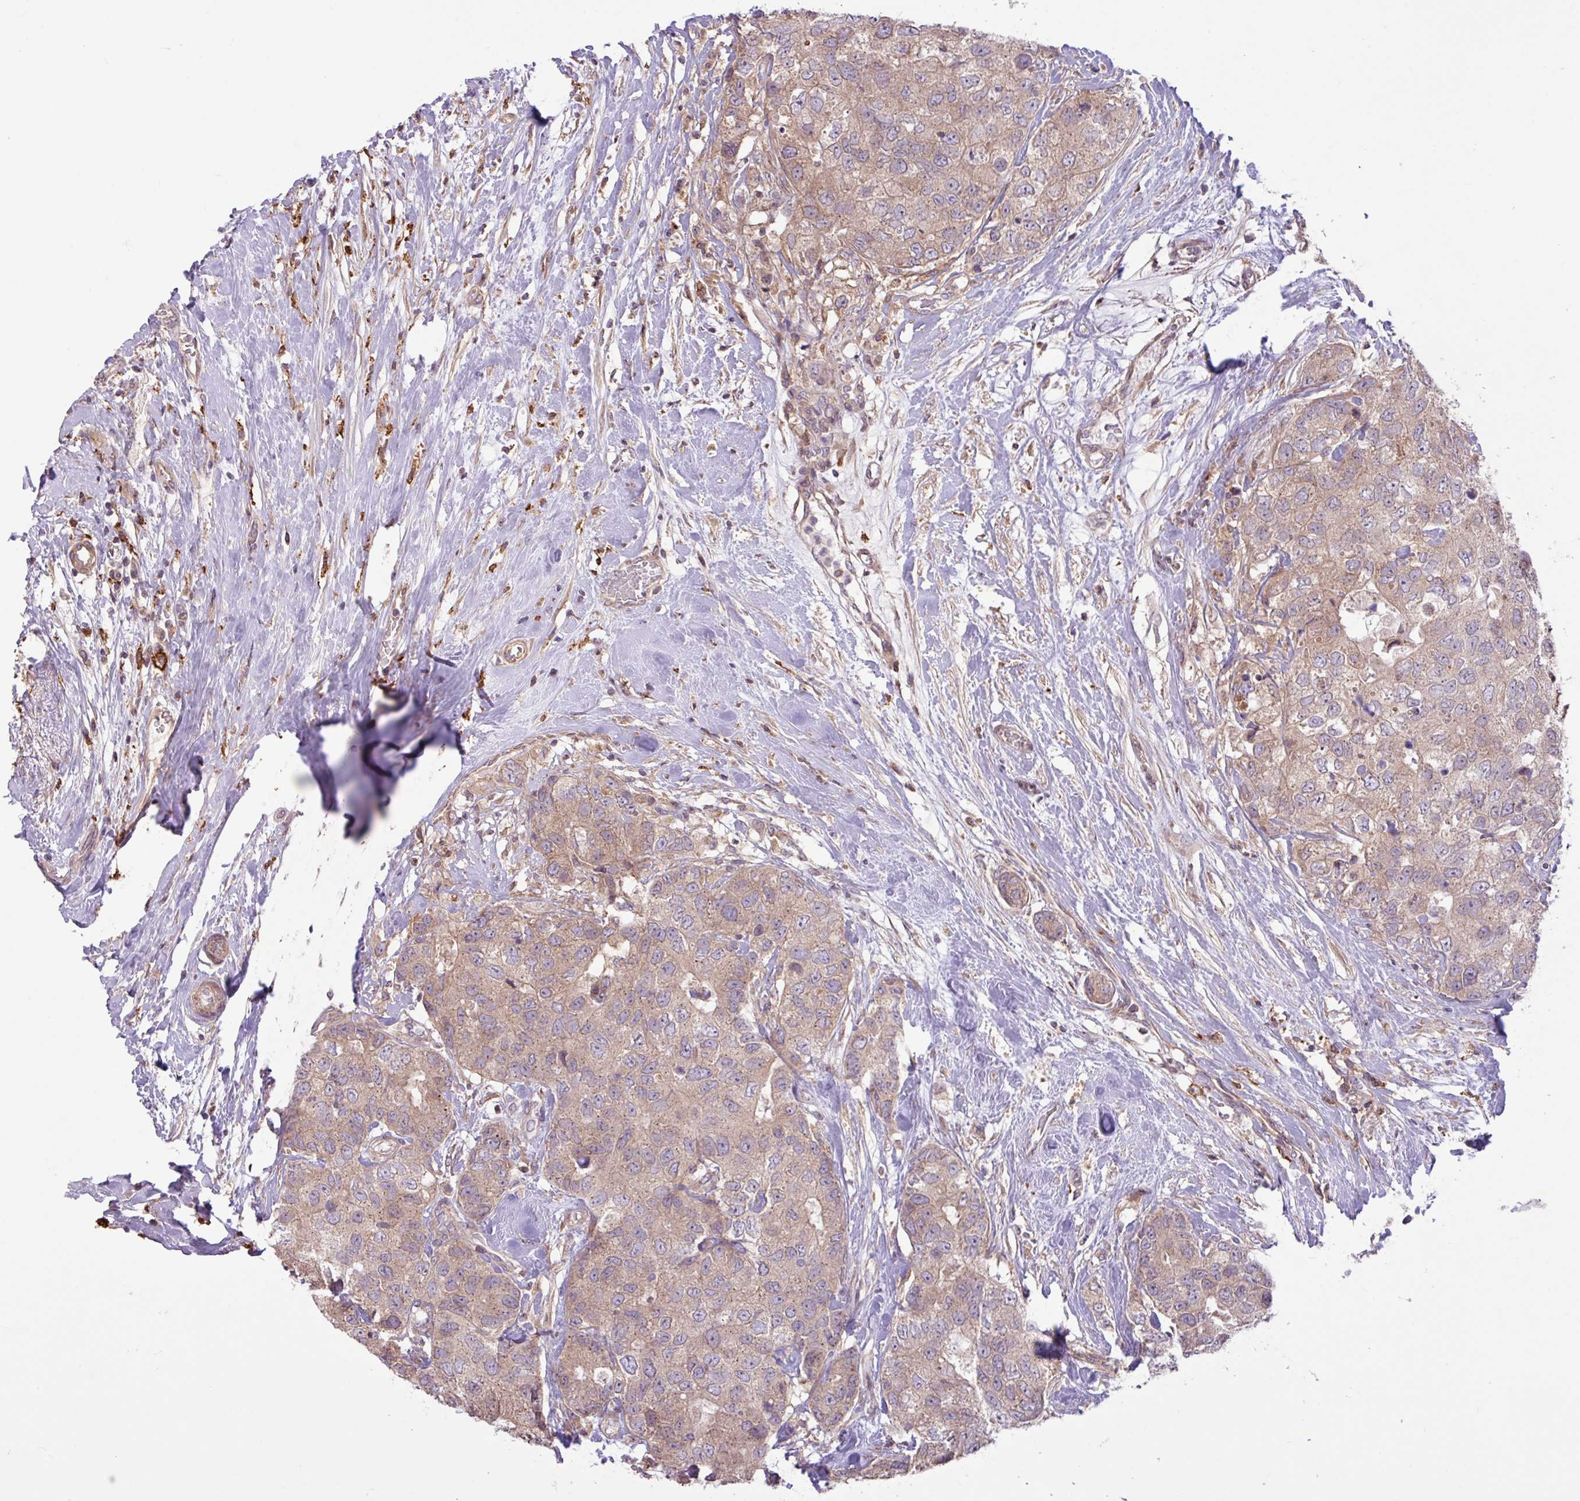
{"staining": {"intensity": "weak", "quantity": ">75%", "location": "cytoplasmic/membranous"}, "tissue": "breast cancer", "cell_type": "Tumor cells", "image_type": "cancer", "snomed": [{"axis": "morphology", "description": "Duct carcinoma"}, {"axis": "topography", "description": "Breast"}], "caption": "A low amount of weak cytoplasmic/membranous positivity is identified in approximately >75% of tumor cells in breast invasive ductal carcinoma tissue.", "gene": "ARHGEF25", "patient": {"sex": "female", "age": 62}}